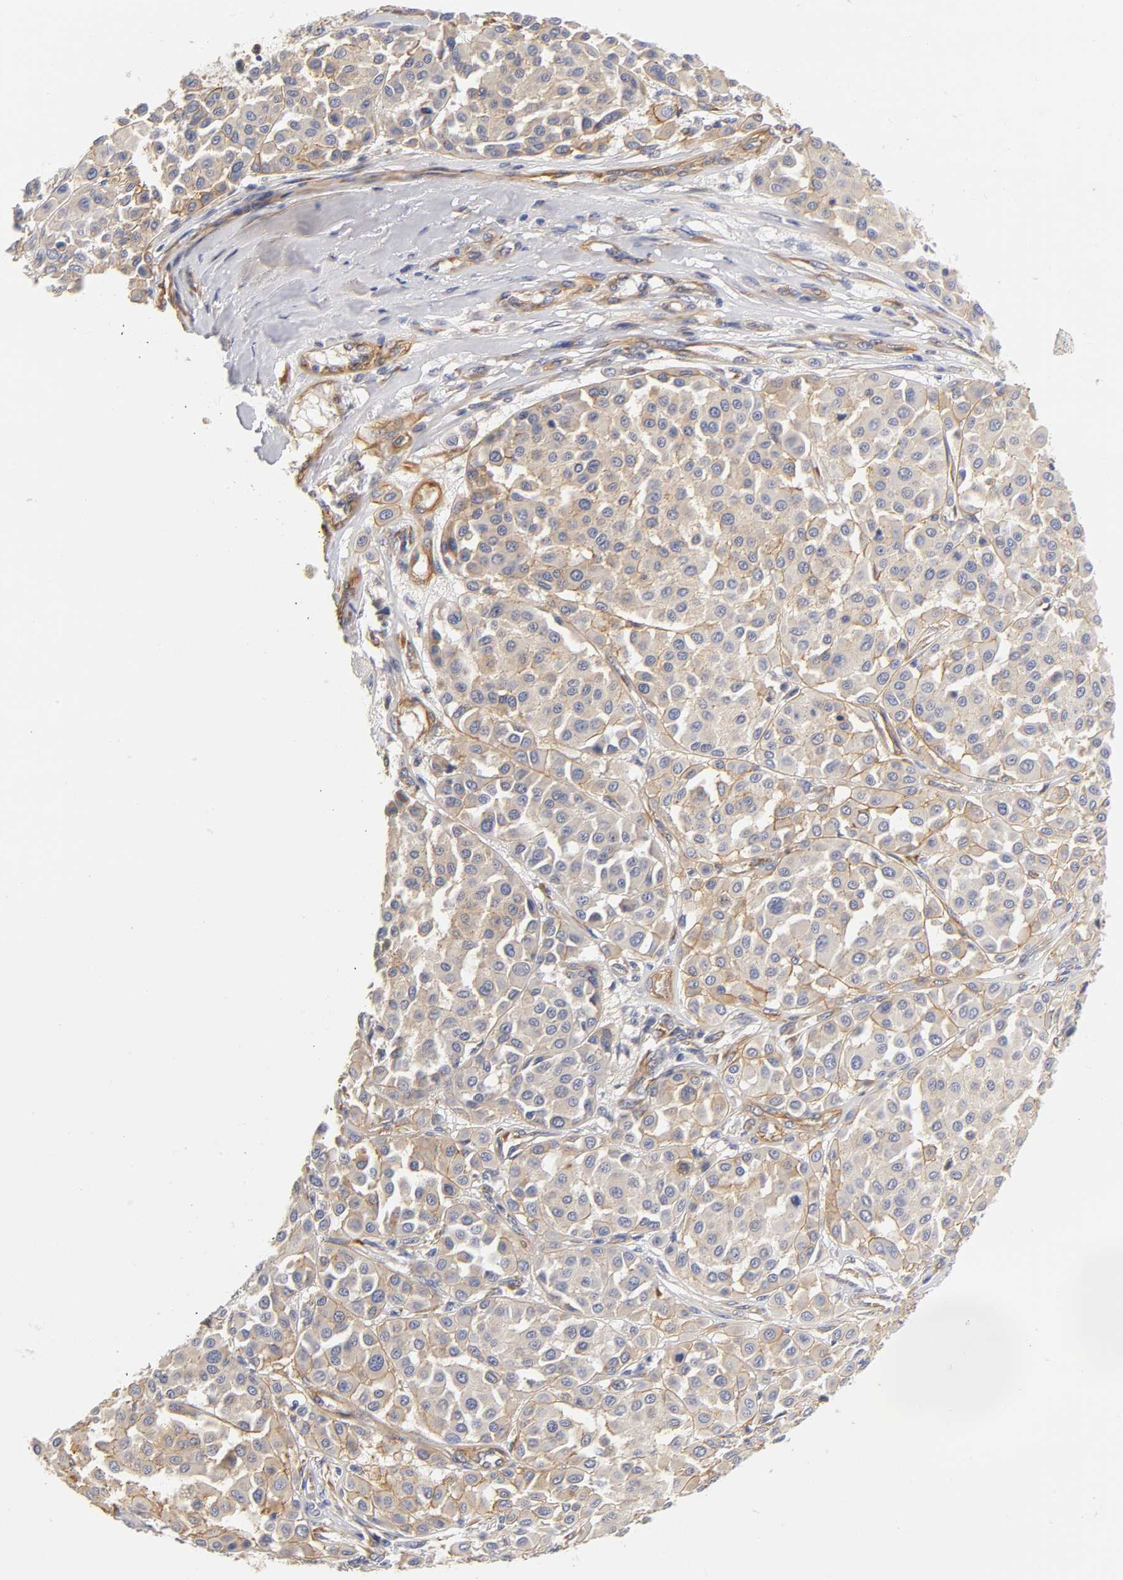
{"staining": {"intensity": "weak", "quantity": ">75%", "location": "cytoplasmic/membranous"}, "tissue": "melanoma", "cell_type": "Tumor cells", "image_type": "cancer", "snomed": [{"axis": "morphology", "description": "Malignant melanoma, Metastatic site"}, {"axis": "topography", "description": "Soft tissue"}], "caption": "This histopathology image reveals immunohistochemistry (IHC) staining of melanoma, with low weak cytoplasmic/membranous staining in approximately >75% of tumor cells.", "gene": "LAMB1", "patient": {"sex": "male", "age": 41}}